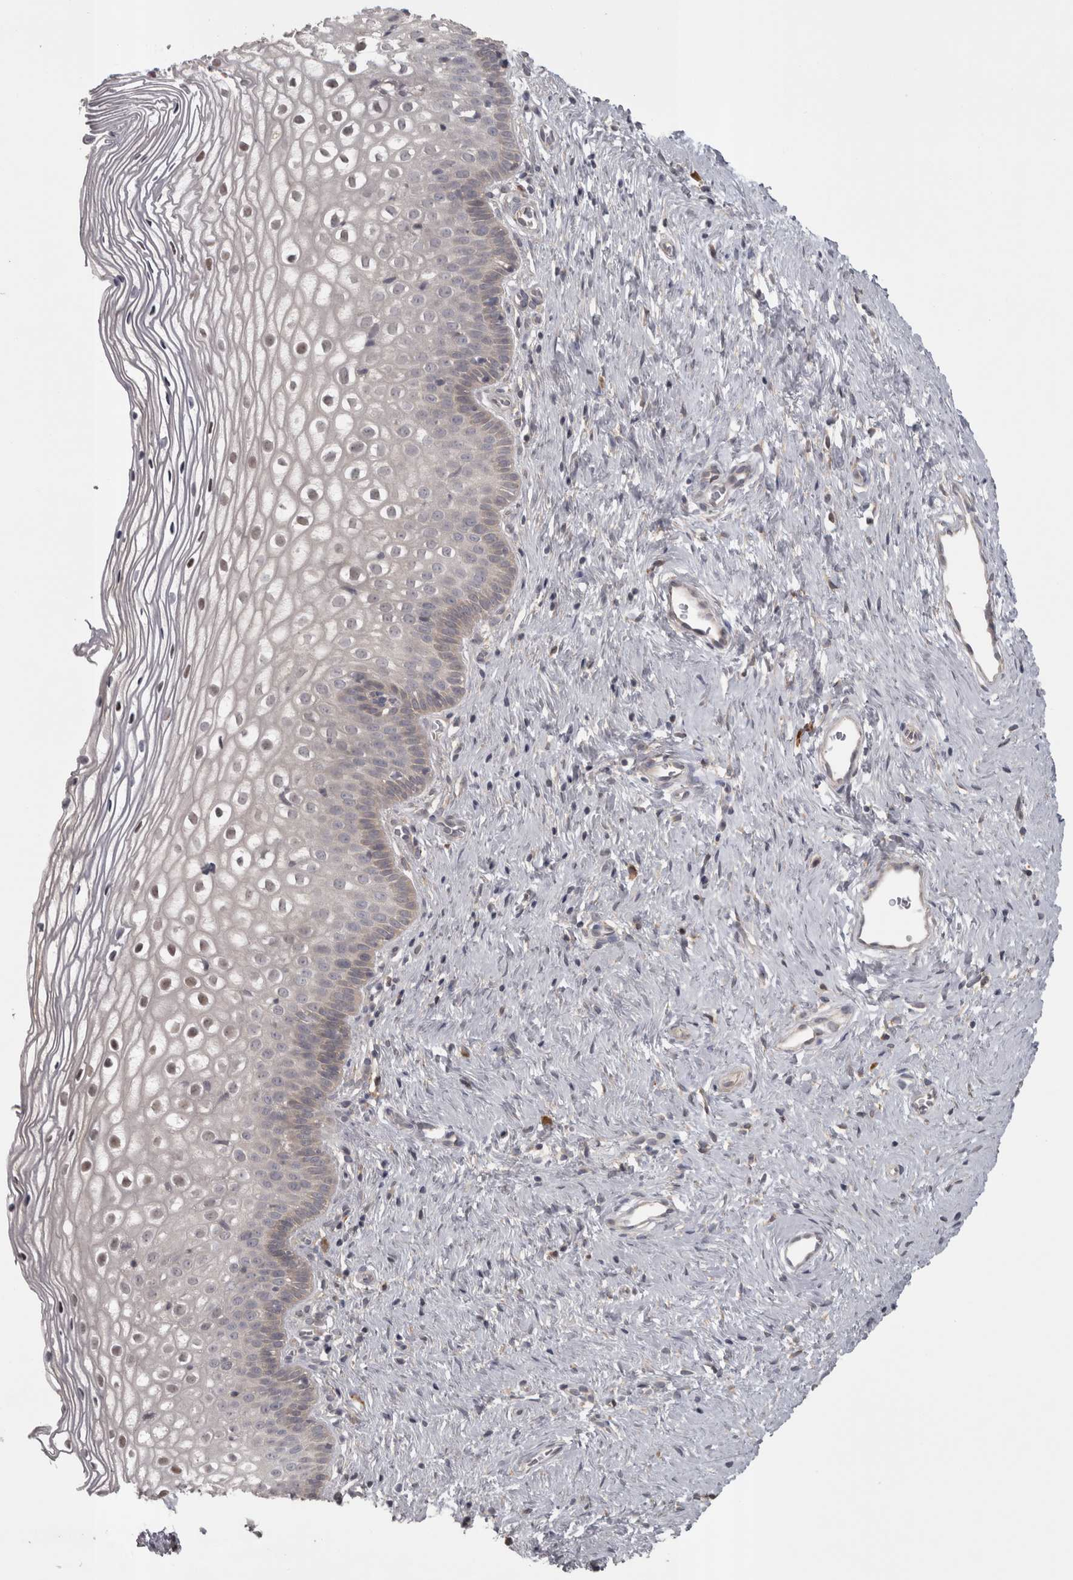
{"staining": {"intensity": "moderate", "quantity": "<25%", "location": "nuclear"}, "tissue": "cervix", "cell_type": "Squamous epithelial cells", "image_type": "normal", "snomed": [{"axis": "morphology", "description": "Normal tissue, NOS"}, {"axis": "topography", "description": "Cervix"}], "caption": "Immunohistochemistry (IHC) (DAB (3,3'-diaminobenzidine)) staining of benign human cervix exhibits moderate nuclear protein expression in approximately <25% of squamous epithelial cells. (Brightfield microscopy of DAB IHC at high magnification).", "gene": "SLCO5A1", "patient": {"sex": "female", "age": 27}}